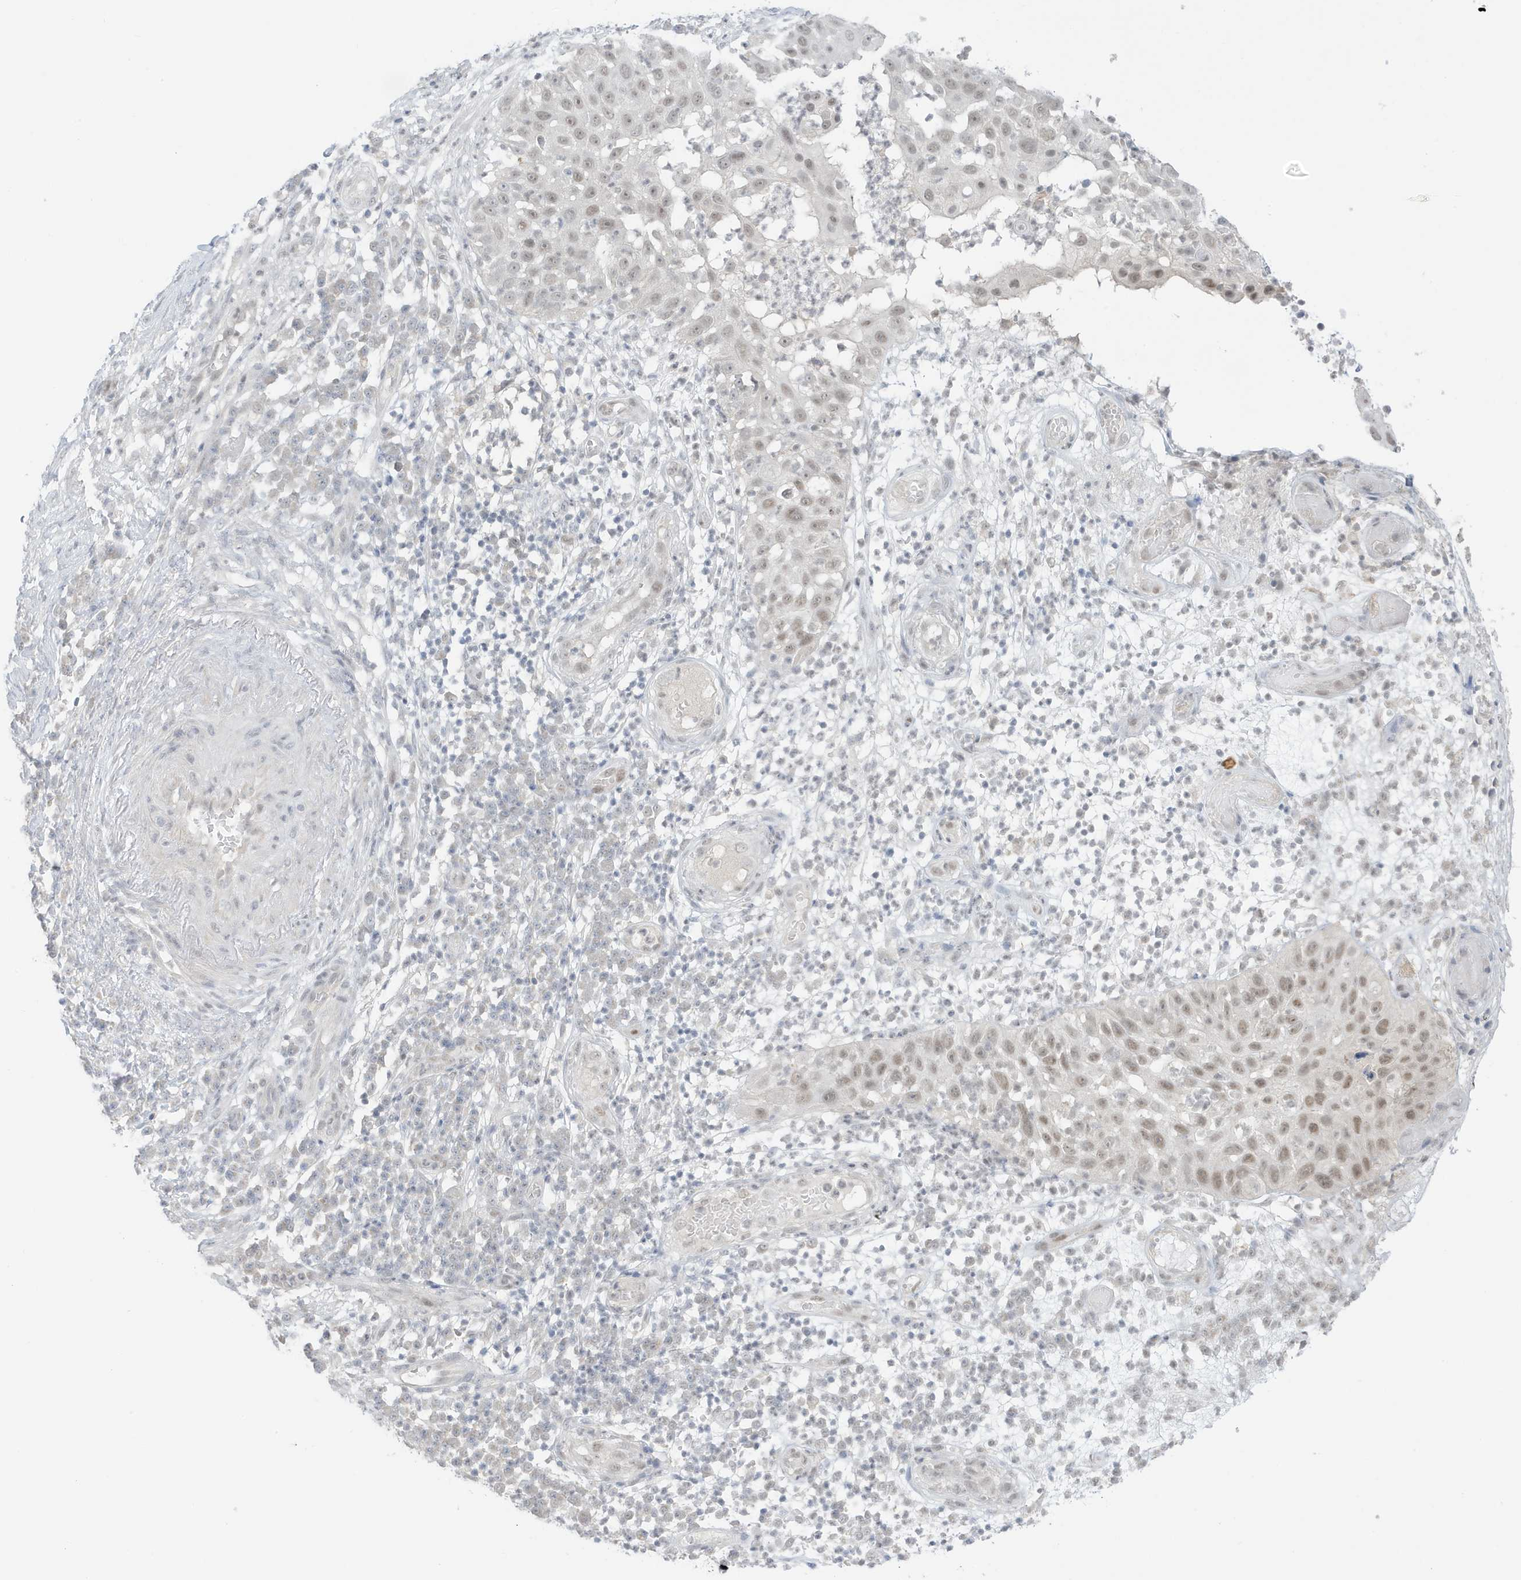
{"staining": {"intensity": "weak", "quantity": "25%-75%", "location": "nuclear"}, "tissue": "skin cancer", "cell_type": "Tumor cells", "image_type": "cancer", "snomed": [{"axis": "morphology", "description": "Squamous cell carcinoma, NOS"}, {"axis": "topography", "description": "Skin"}], "caption": "This micrograph exhibits skin squamous cell carcinoma stained with IHC to label a protein in brown. The nuclear of tumor cells show weak positivity for the protein. Nuclei are counter-stained blue.", "gene": "MSL3", "patient": {"sex": "female", "age": 44}}